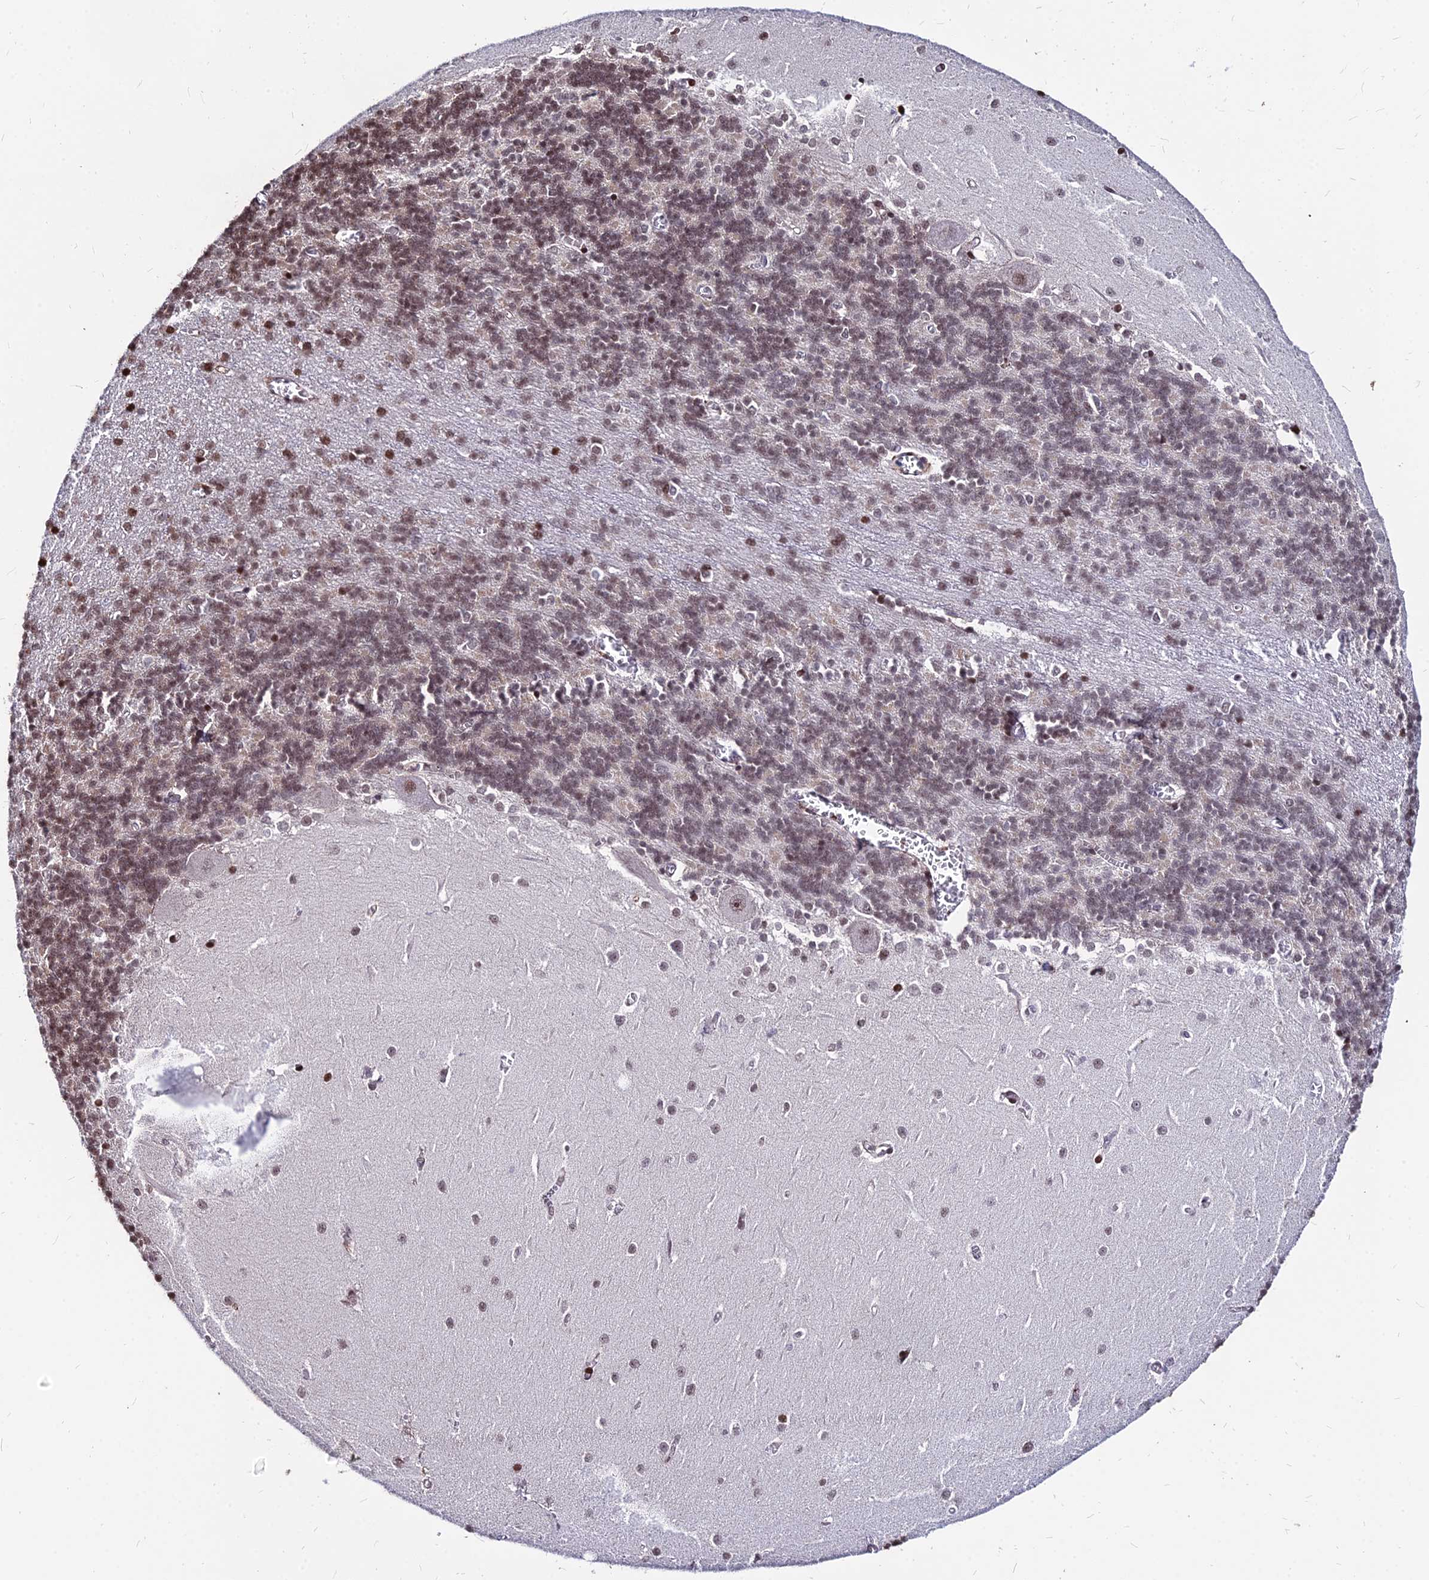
{"staining": {"intensity": "moderate", "quantity": ">75%", "location": "nuclear"}, "tissue": "cerebellum", "cell_type": "Cells in granular layer", "image_type": "normal", "snomed": [{"axis": "morphology", "description": "Normal tissue, NOS"}, {"axis": "topography", "description": "Cerebellum"}], "caption": "Cells in granular layer reveal moderate nuclear staining in about >75% of cells in normal cerebellum.", "gene": "NYAP2", "patient": {"sex": "male", "age": 37}}